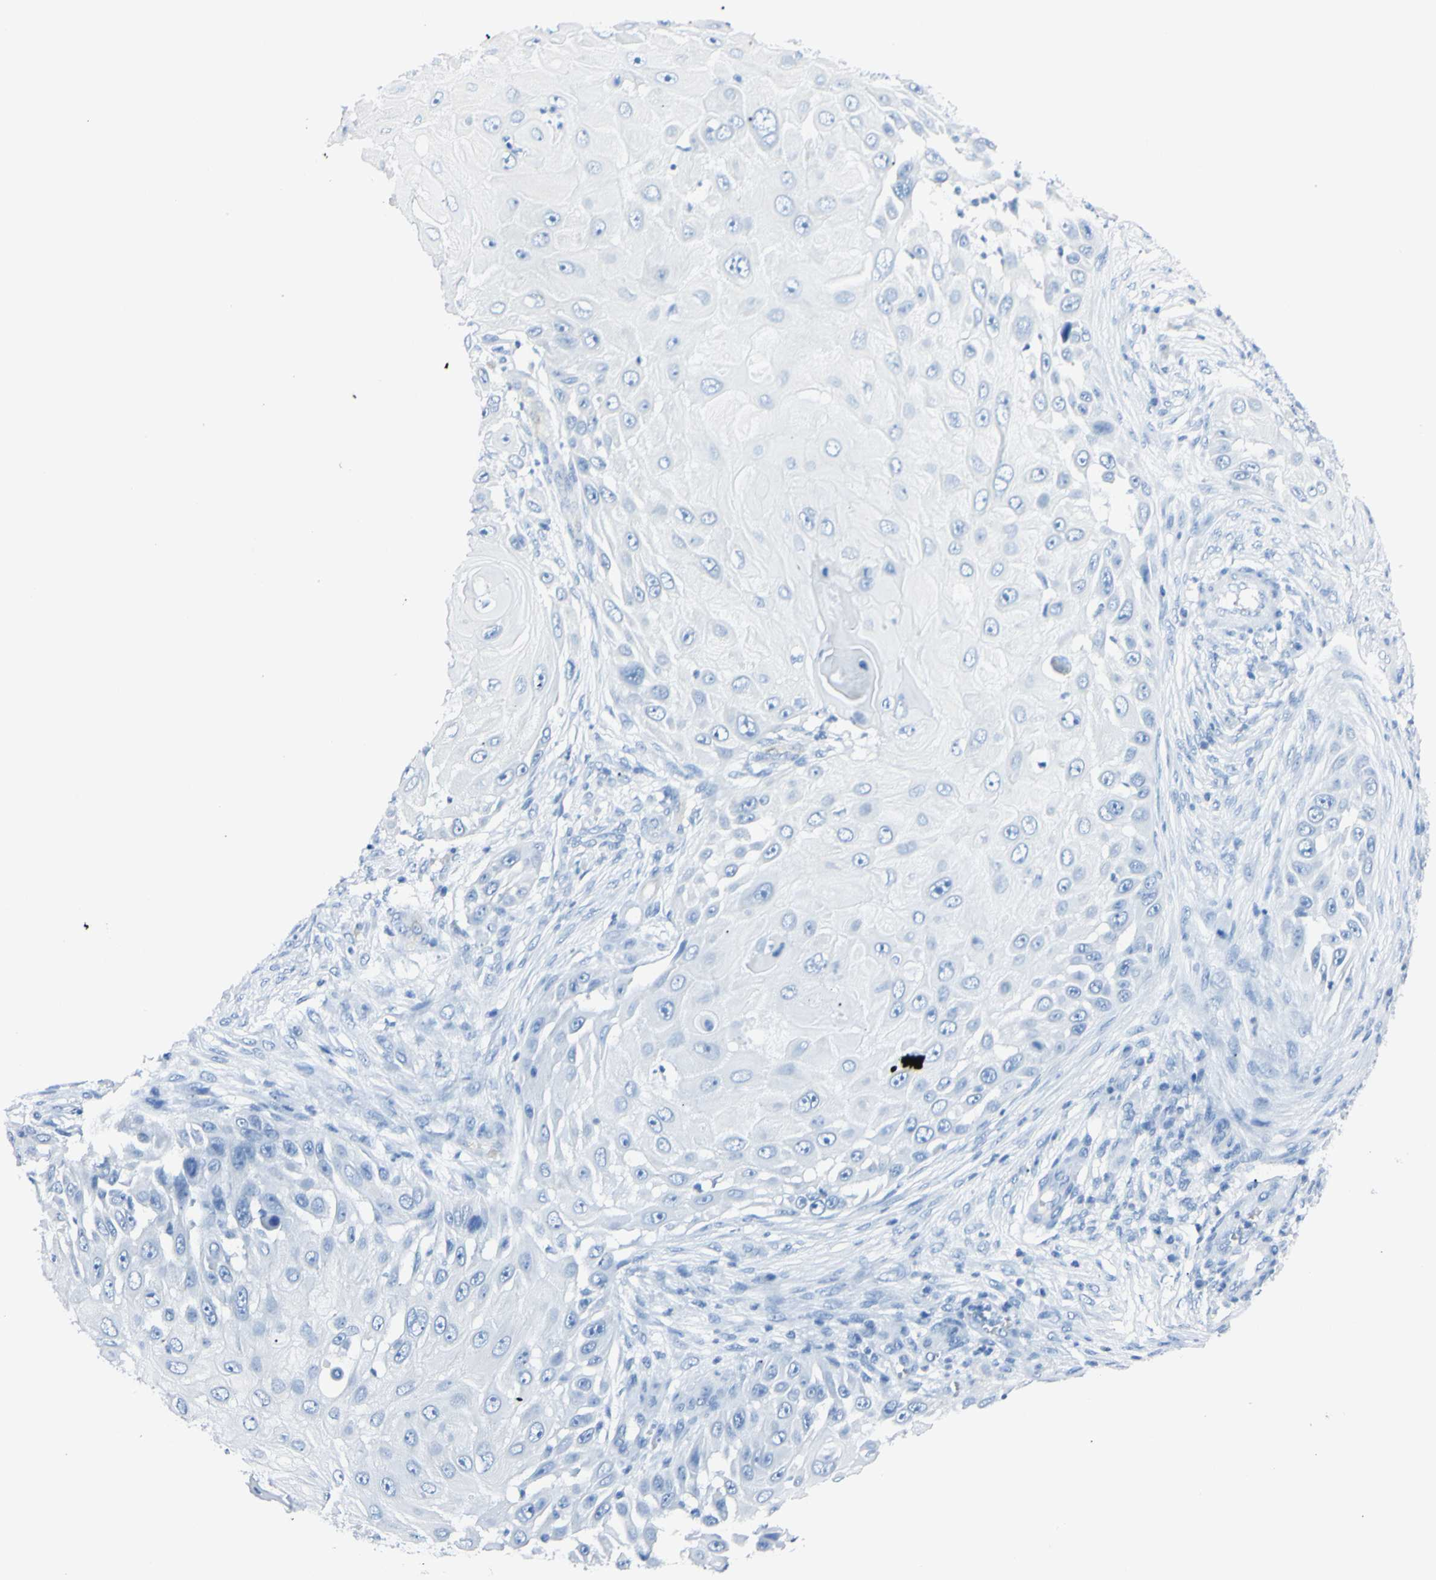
{"staining": {"intensity": "negative", "quantity": "none", "location": "none"}, "tissue": "skin cancer", "cell_type": "Tumor cells", "image_type": "cancer", "snomed": [{"axis": "morphology", "description": "Squamous cell carcinoma, NOS"}, {"axis": "topography", "description": "Skin"}], "caption": "This is an IHC histopathology image of skin cancer. There is no staining in tumor cells.", "gene": "FOLH1", "patient": {"sex": "female", "age": 44}}